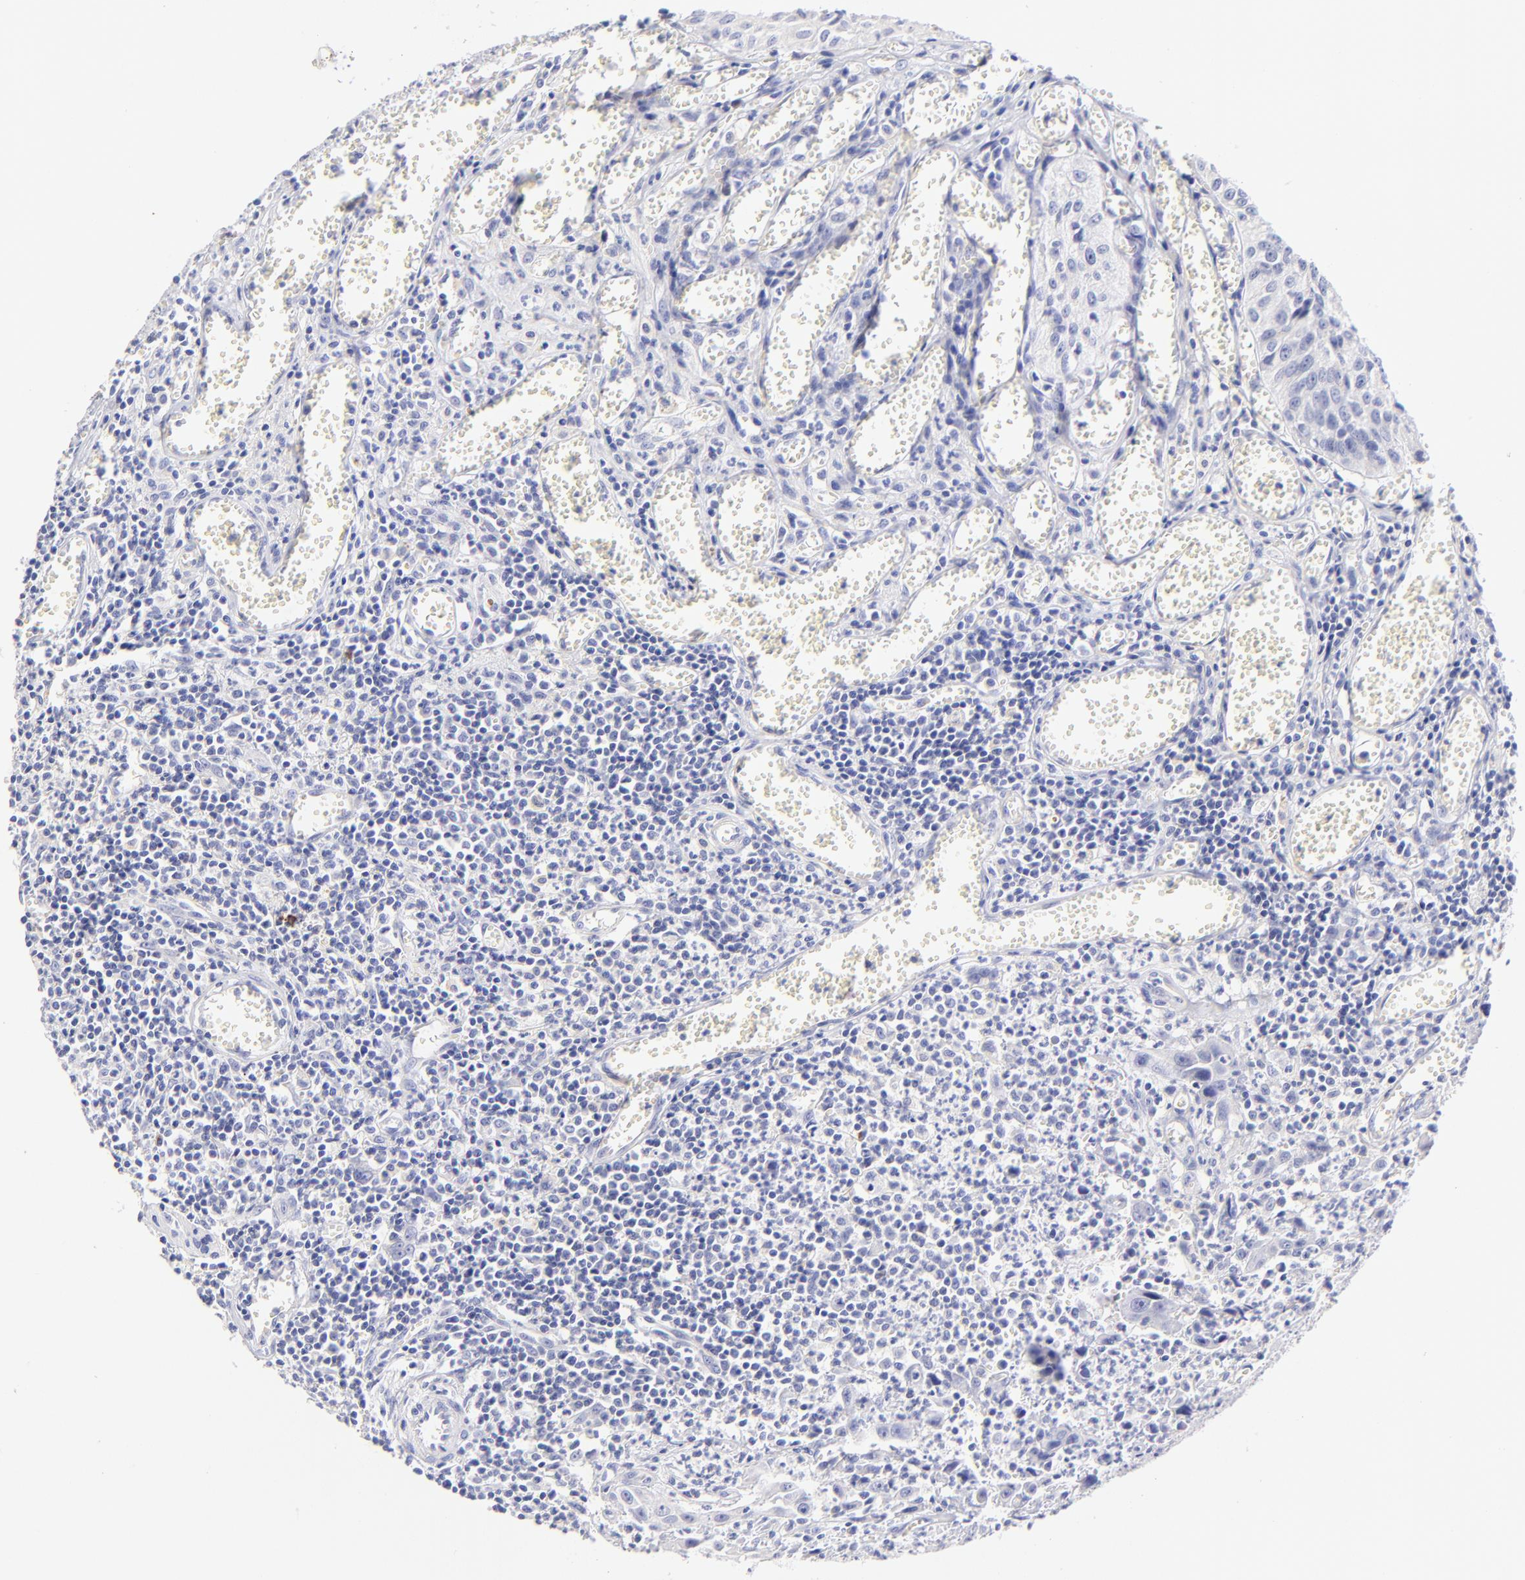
{"staining": {"intensity": "negative", "quantity": "none", "location": "none"}, "tissue": "urothelial cancer", "cell_type": "Tumor cells", "image_type": "cancer", "snomed": [{"axis": "morphology", "description": "Urothelial carcinoma, High grade"}, {"axis": "topography", "description": "Urinary bladder"}], "caption": "The immunohistochemistry (IHC) image has no significant staining in tumor cells of urothelial cancer tissue.", "gene": "ASB9", "patient": {"sex": "male", "age": 66}}